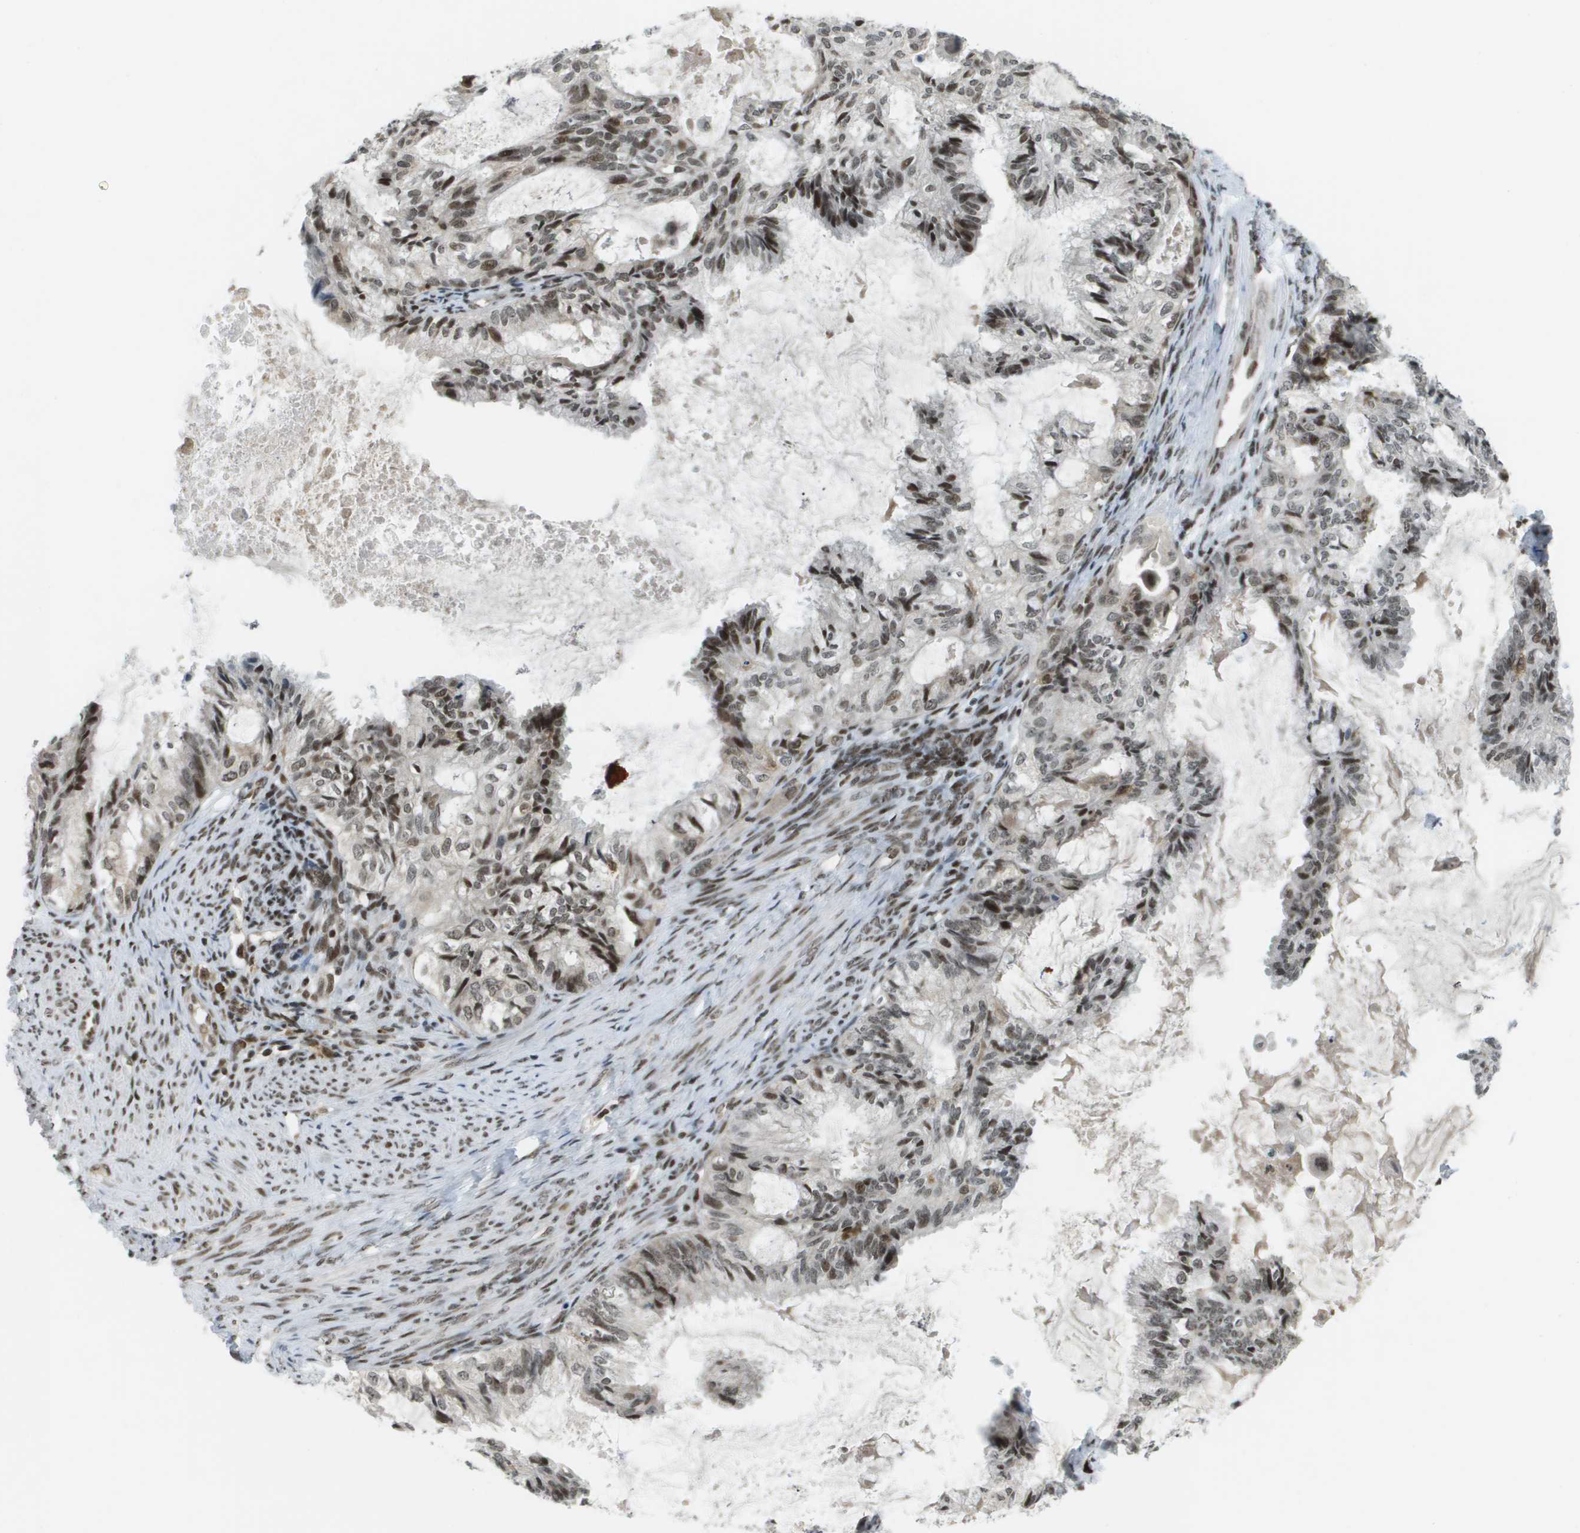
{"staining": {"intensity": "moderate", "quantity": ">75%", "location": "nuclear"}, "tissue": "cervical cancer", "cell_type": "Tumor cells", "image_type": "cancer", "snomed": [{"axis": "morphology", "description": "Normal tissue, NOS"}, {"axis": "morphology", "description": "Adenocarcinoma, NOS"}, {"axis": "topography", "description": "Cervix"}, {"axis": "topography", "description": "Endometrium"}], "caption": "IHC (DAB) staining of cervical cancer shows moderate nuclear protein expression in about >75% of tumor cells. Using DAB (3,3'-diaminobenzidine) (brown) and hematoxylin (blue) stains, captured at high magnification using brightfield microscopy.", "gene": "IRF7", "patient": {"sex": "female", "age": 86}}